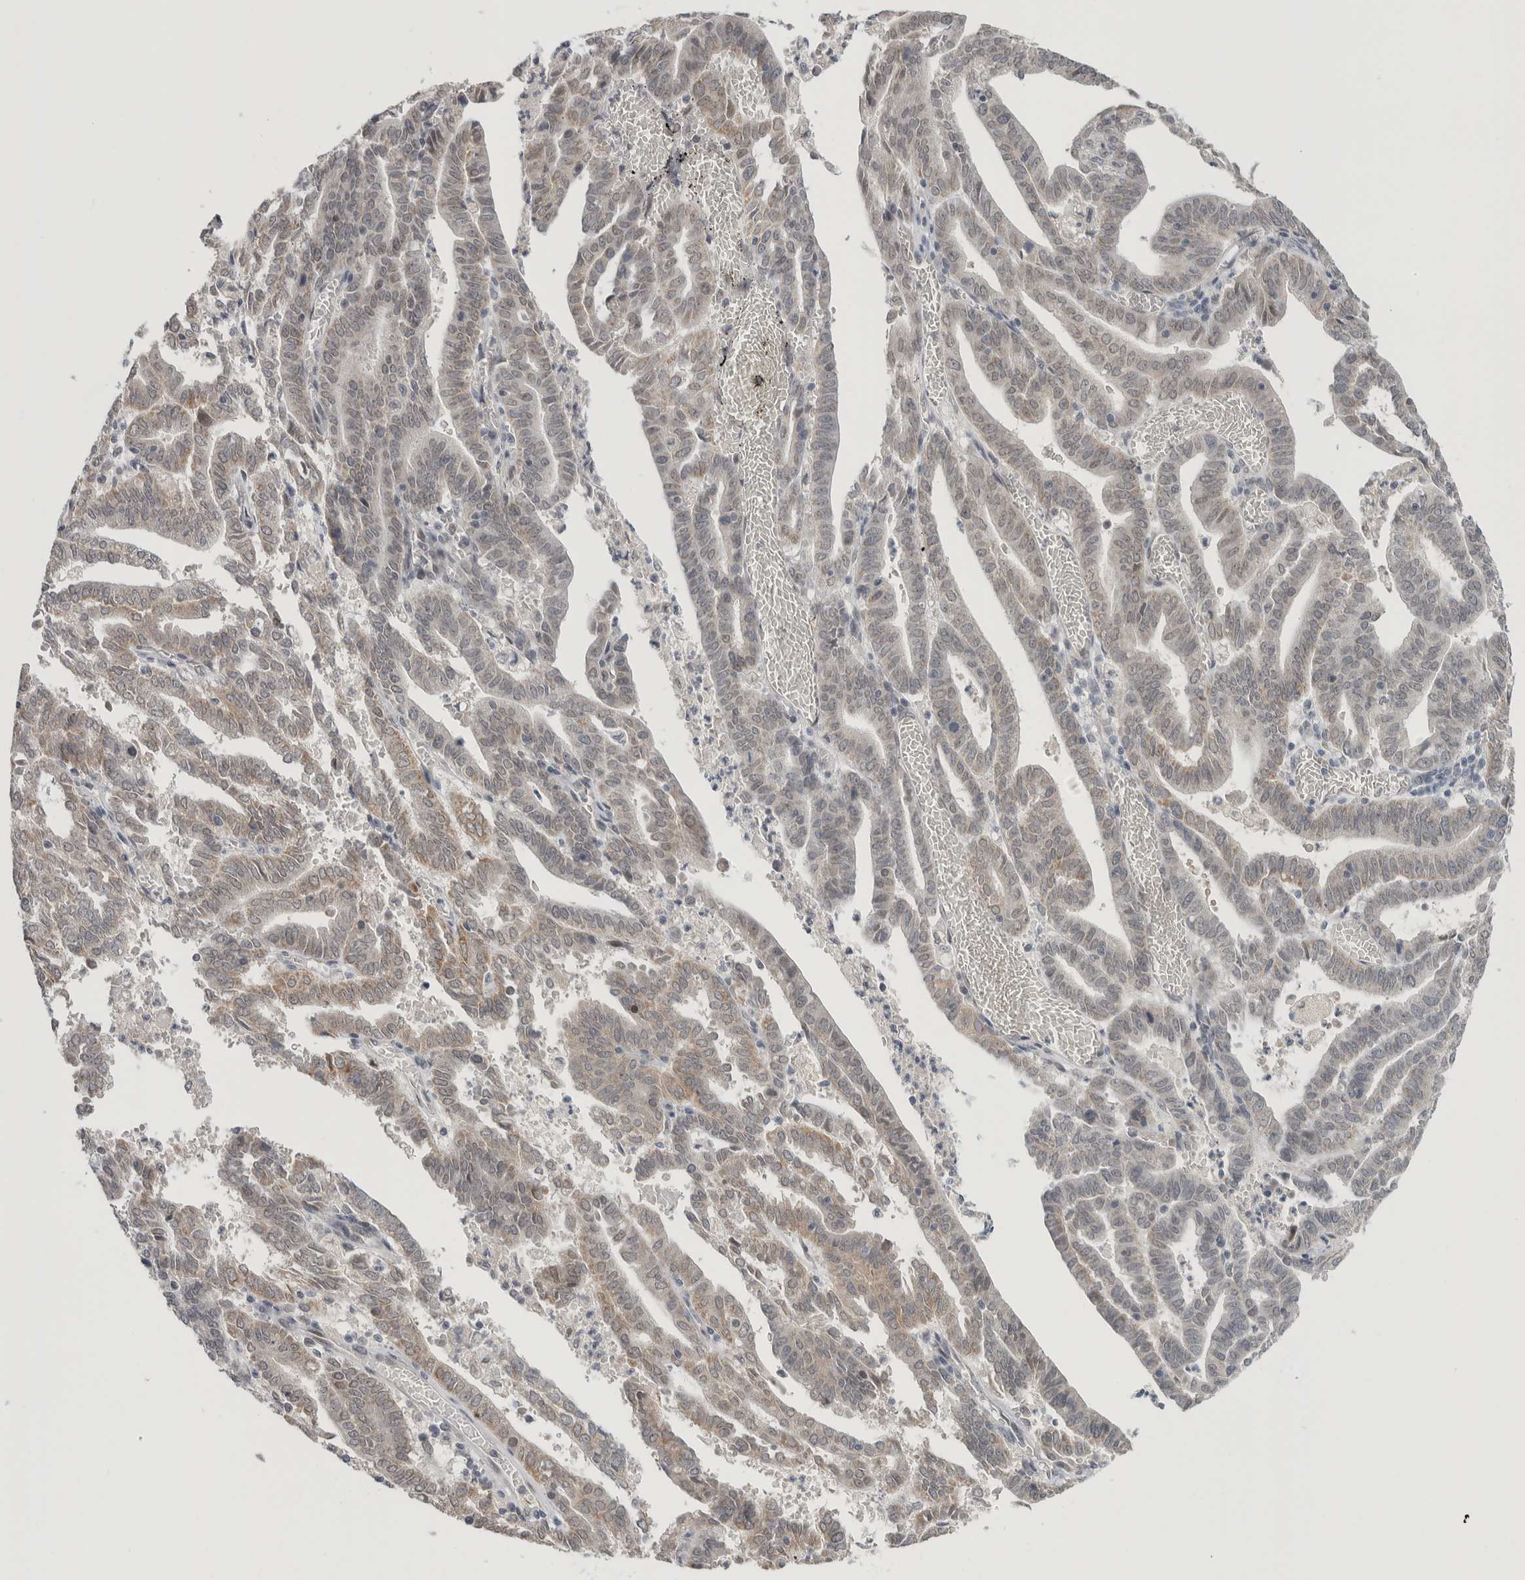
{"staining": {"intensity": "weak", "quantity": "25%-75%", "location": "cytoplasmic/membranous,nuclear"}, "tissue": "endometrial cancer", "cell_type": "Tumor cells", "image_type": "cancer", "snomed": [{"axis": "morphology", "description": "Adenocarcinoma, NOS"}, {"axis": "topography", "description": "Uterus"}], "caption": "Tumor cells reveal low levels of weak cytoplasmic/membranous and nuclear staining in about 25%-75% of cells in human endometrial cancer (adenocarcinoma).", "gene": "CRAT", "patient": {"sex": "female", "age": 83}}